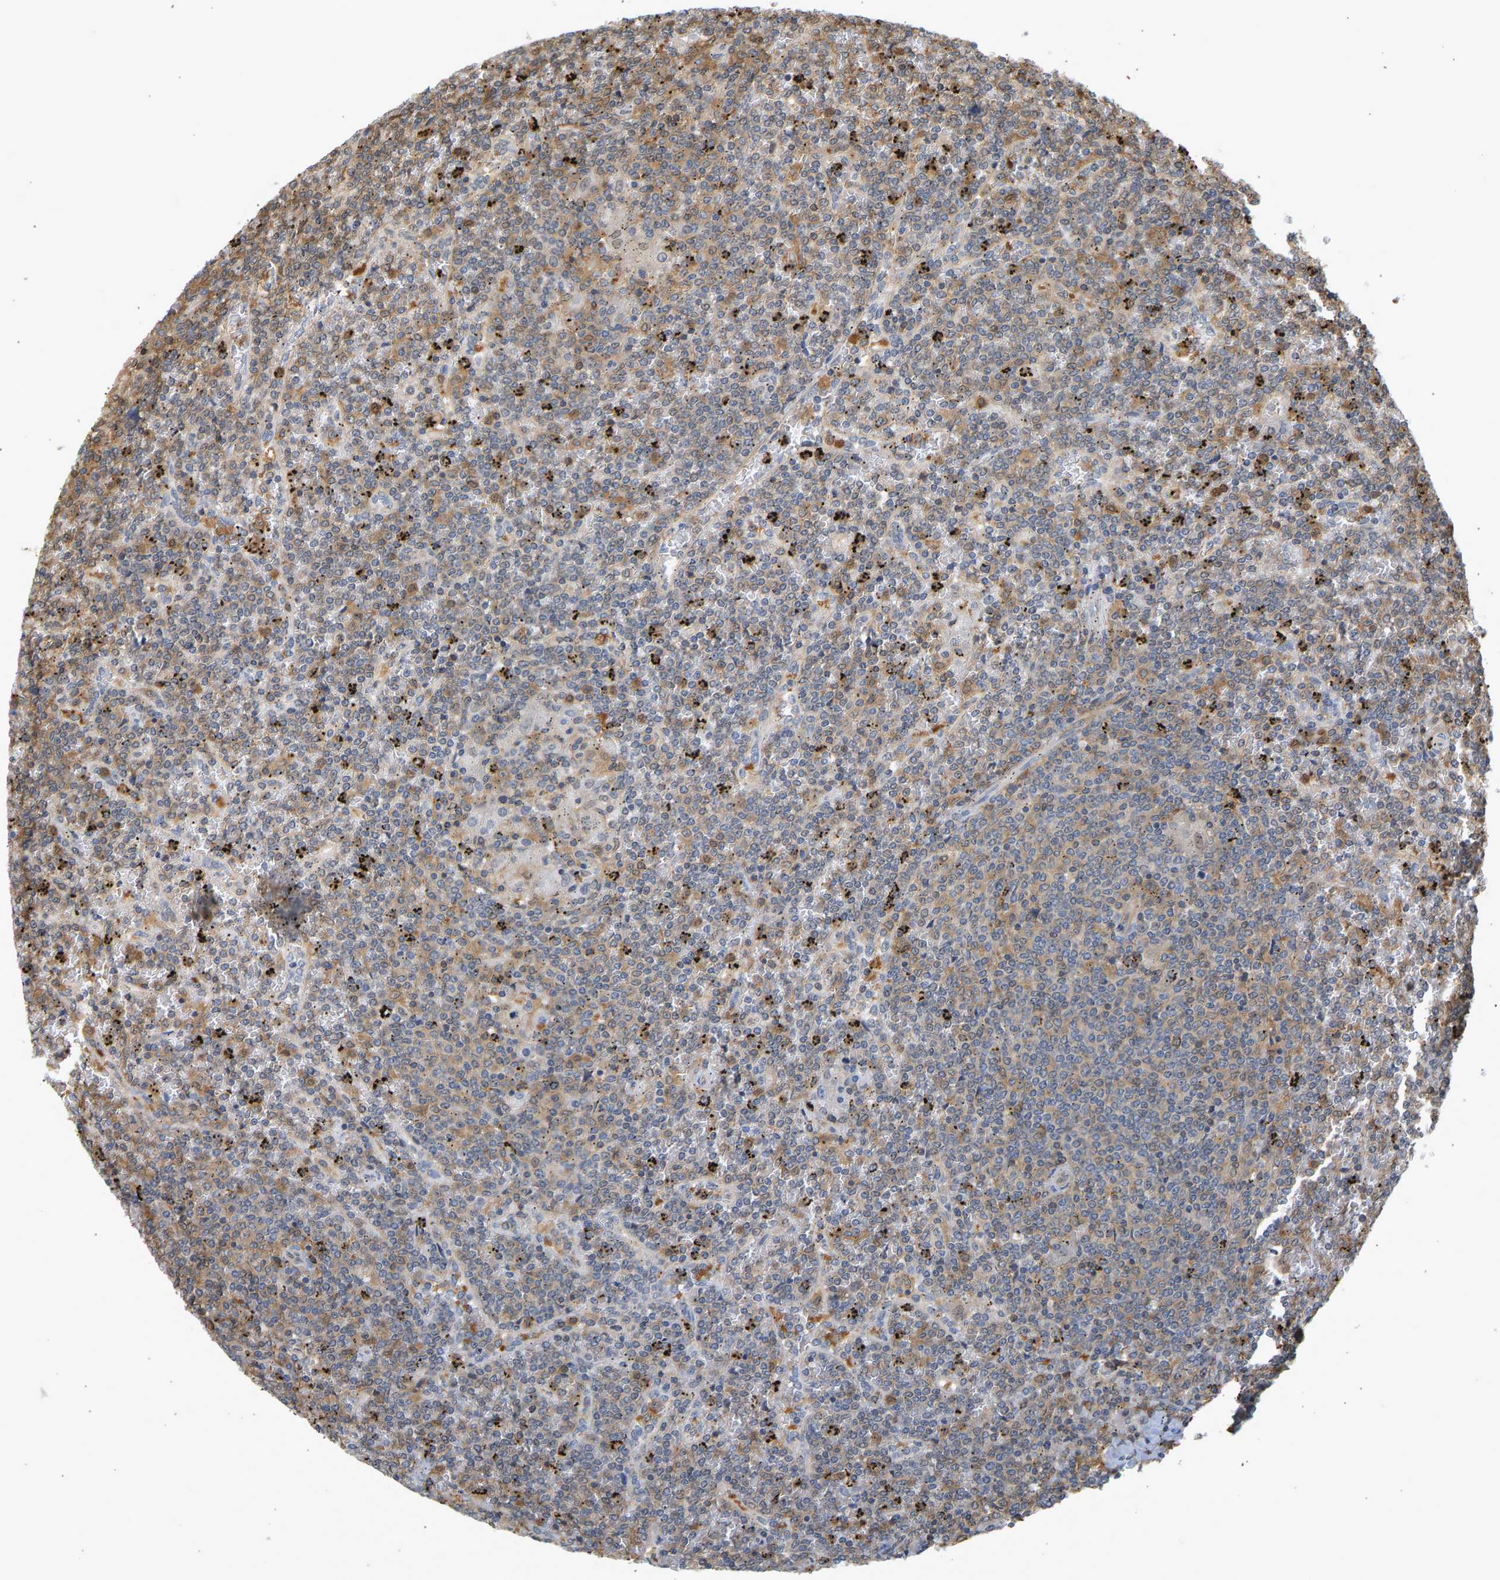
{"staining": {"intensity": "moderate", "quantity": "25%-75%", "location": "cytoplasmic/membranous"}, "tissue": "lymphoma", "cell_type": "Tumor cells", "image_type": "cancer", "snomed": [{"axis": "morphology", "description": "Malignant lymphoma, non-Hodgkin's type, Low grade"}, {"axis": "topography", "description": "Spleen"}], "caption": "Approximately 25%-75% of tumor cells in lymphoma demonstrate moderate cytoplasmic/membranous protein positivity as visualized by brown immunohistochemical staining.", "gene": "ENO1", "patient": {"sex": "female", "age": 19}}